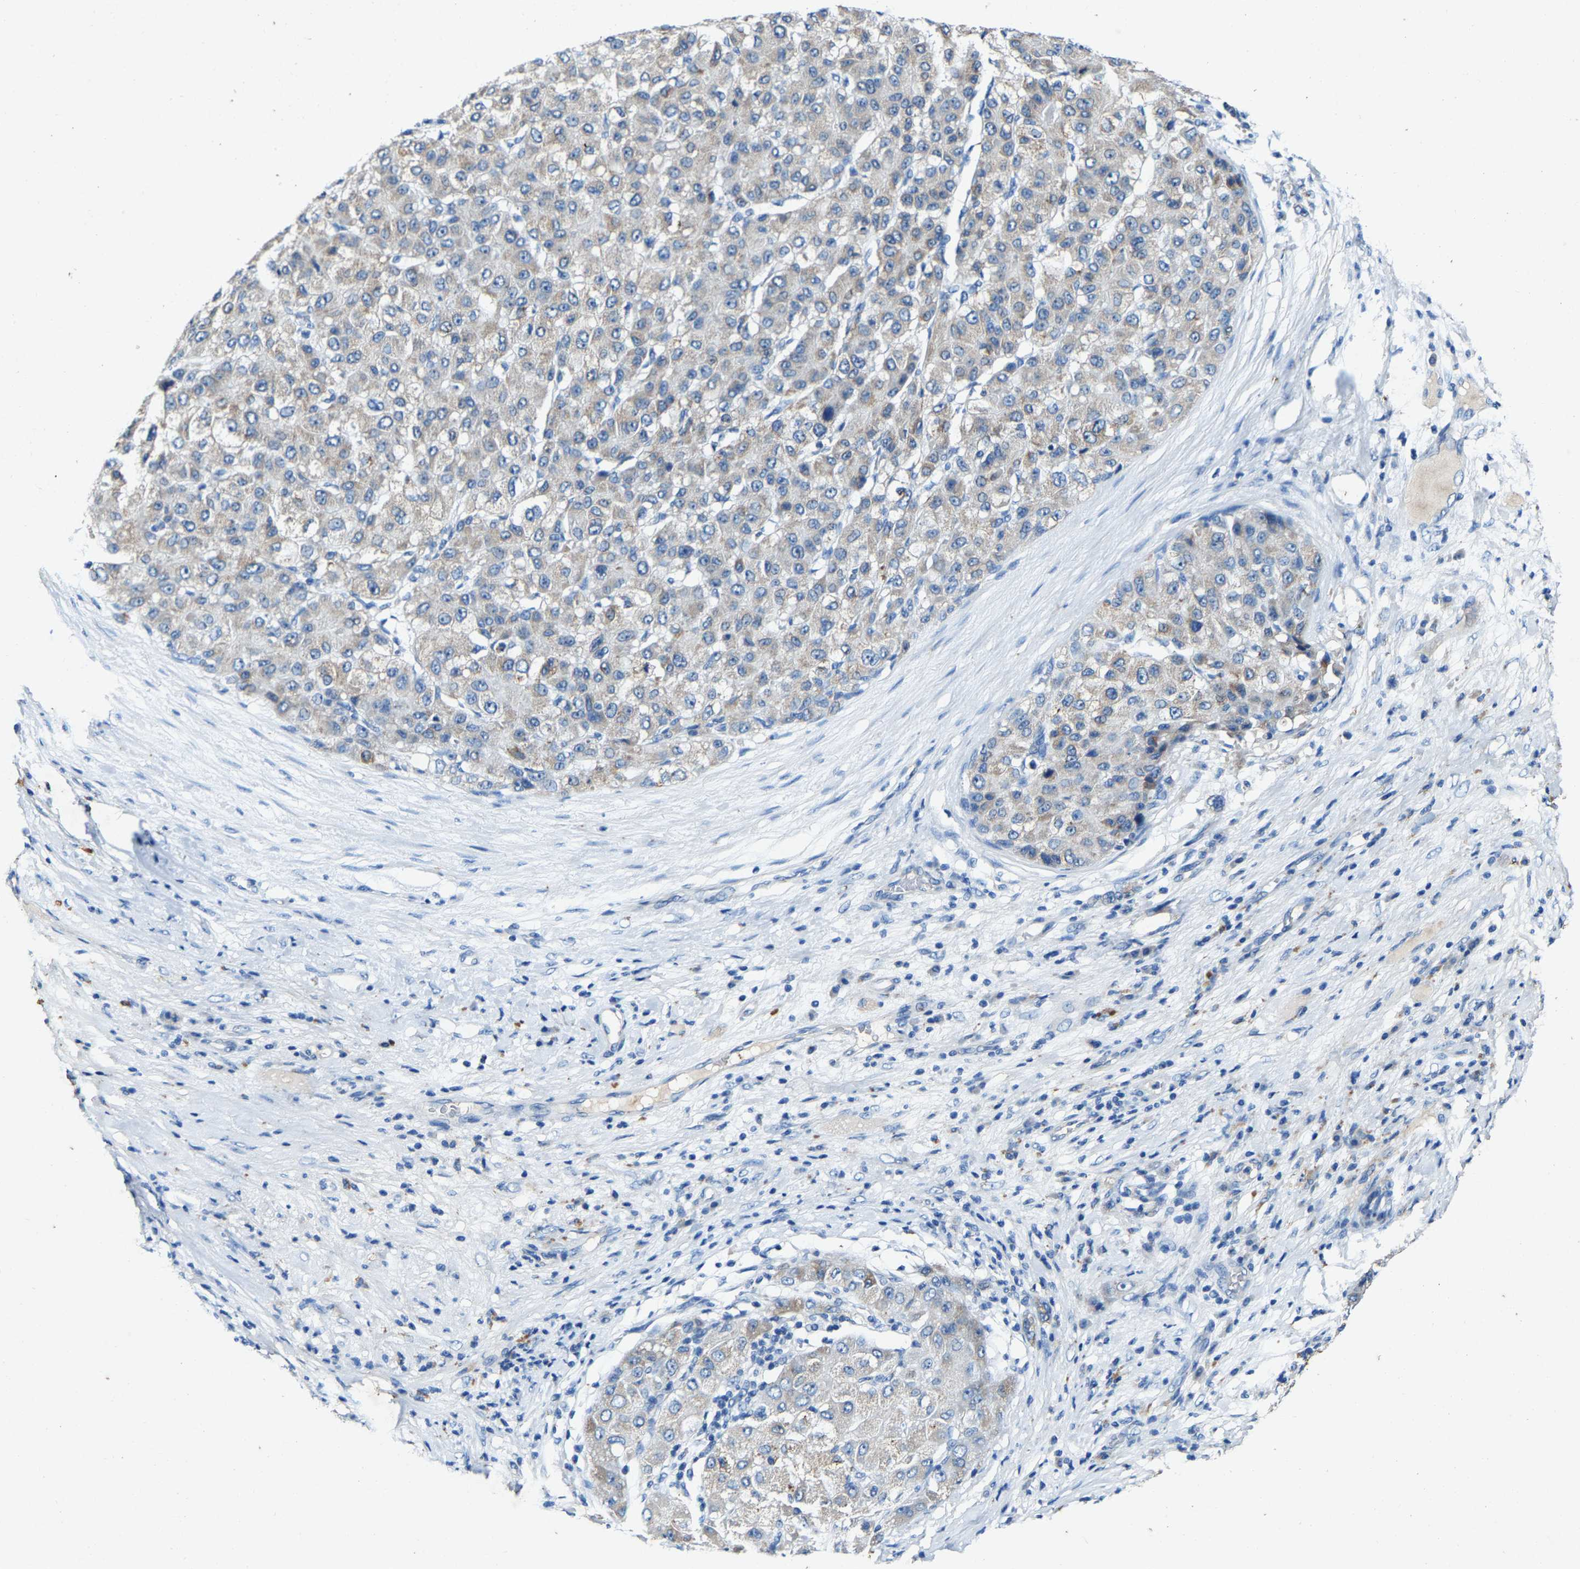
{"staining": {"intensity": "weak", "quantity": "<25%", "location": "cytoplasmic/membranous"}, "tissue": "liver cancer", "cell_type": "Tumor cells", "image_type": "cancer", "snomed": [{"axis": "morphology", "description": "Carcinoma, Hepatocellular, NOS"}, {"axis": "topography", "description": "Liver"}], "caption": "Tumor cells are negative for brown protein staining in liver cancer.", "gene": "SLC25A25", "patient": {"sex": "male", "age": 80}}